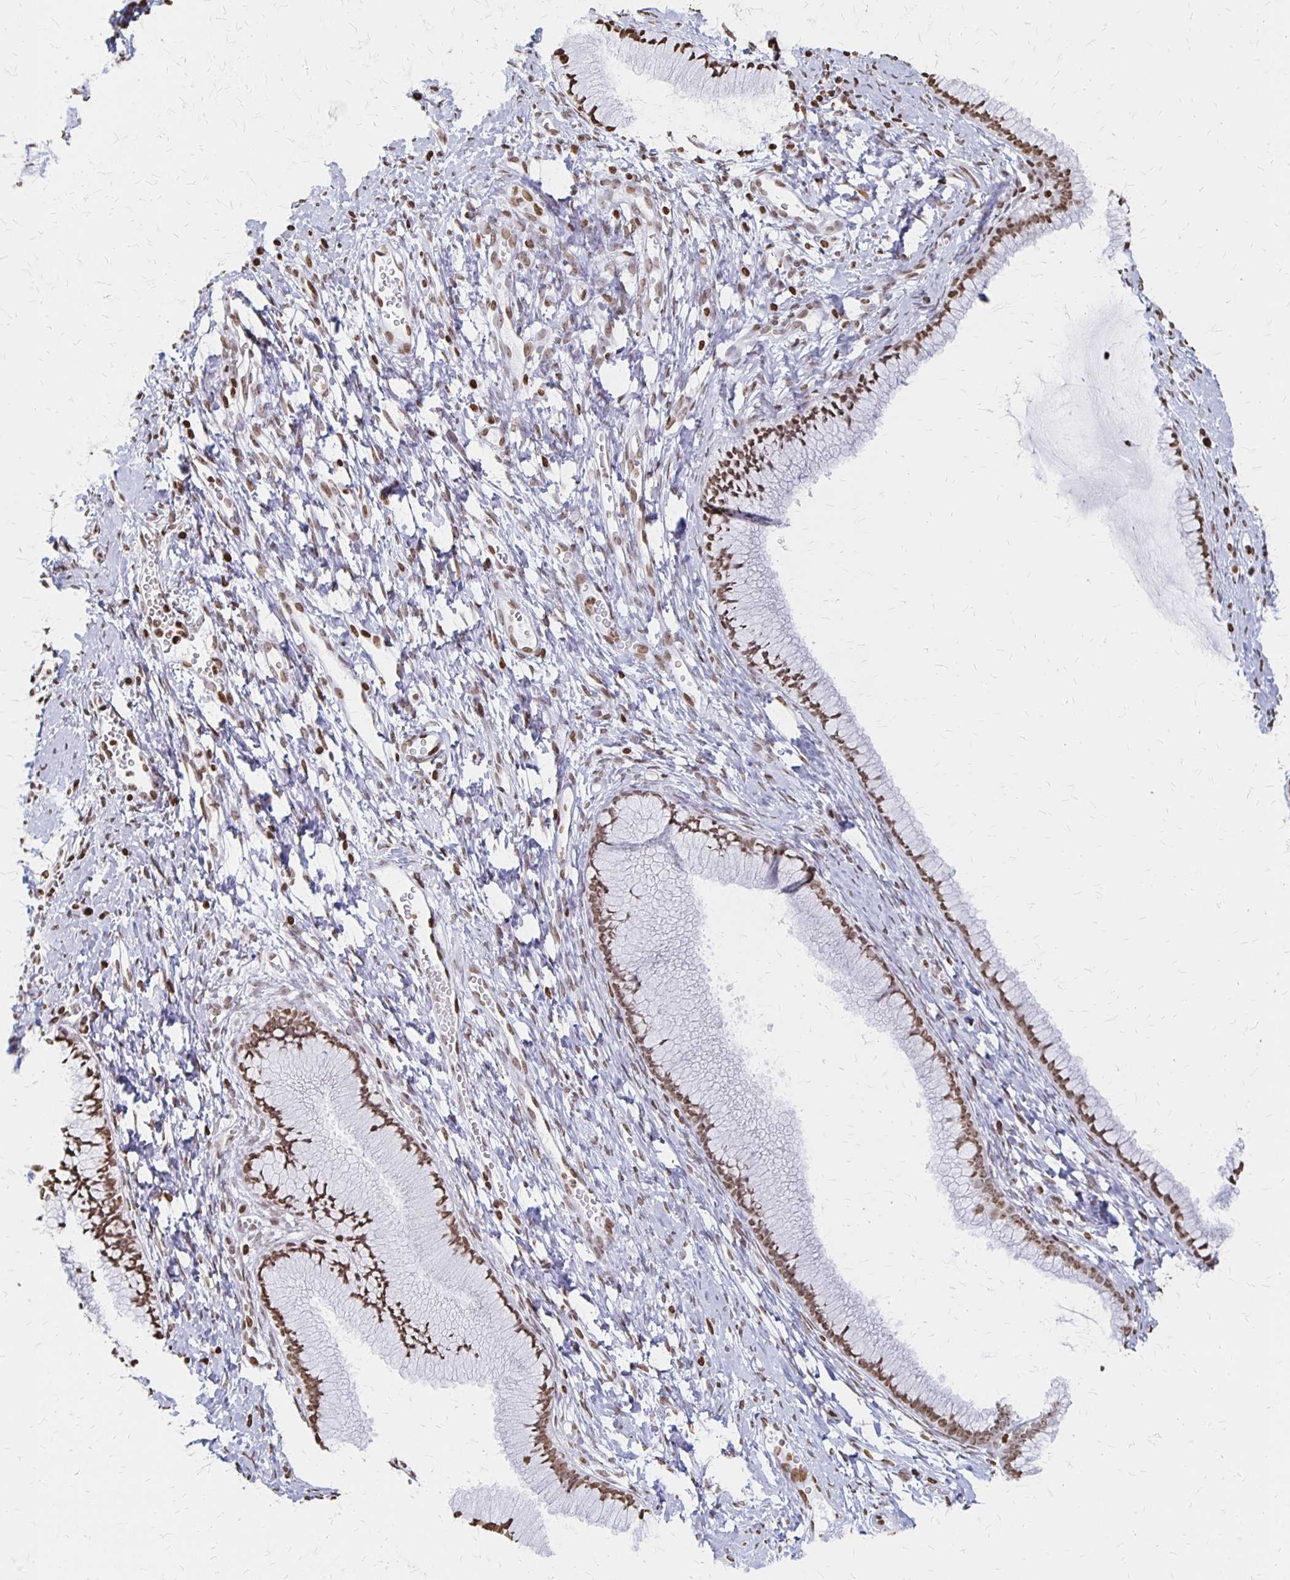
{"staining": {"intensity": "moderate", "quantity": ">75%", "location": "nuclear"}, "tissue": "cervix", "cell_type": "Glandular cells", "image_type": "normal", "snomed": [{"axis": "morphology", "description": "Normal tissue, NOS"}, {"axis": "topography", "description": "Cervix"}], "caption": "Immunohistochemistry (IHC) photomicrograph of benign cervix: cervix stained using immunohistochemistry (IHC) reveals medium levels of moderate protein expression localized specifically in the nuclear of glandular cells, appearing as a nuclear brown color.", "gene": "ZNF280C", "patient": {"sex": "female", "age": 40}}